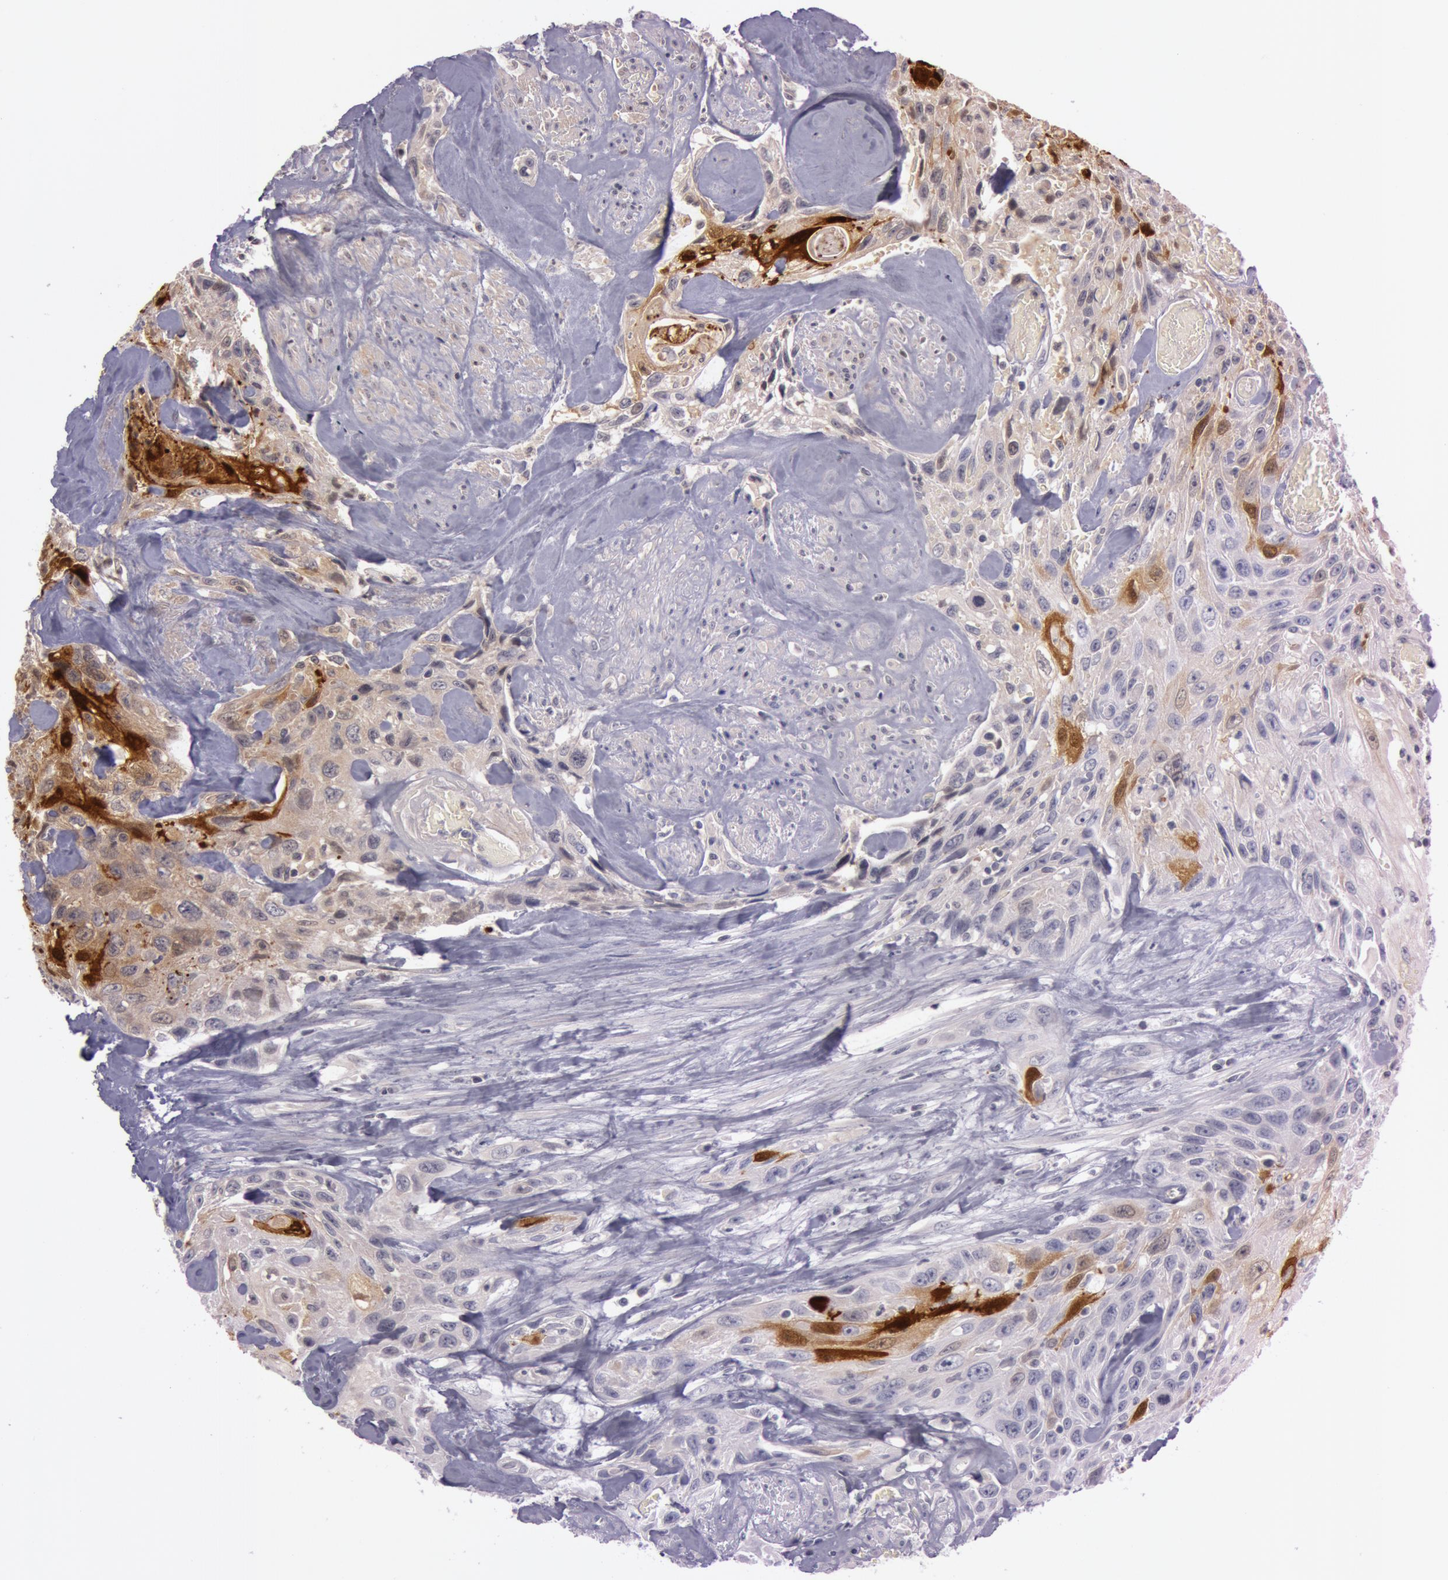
{"staining": {"intensity": "moderate", "quantity": "25%-75%", "location": "cytoplasmic/membranous"}, "tissue": "urothelial cancer", "cell_type": "Tumor cells", "image_type": "cancer", "snomed": [{"axis": "morphology", "description": "Urothelial carcinoma, High grade"}, {"axis": "topography", "description": "Urinary bladder"}], "caption": "DAB immunohistochemical staining of human urothelial carcinoma (high-grade) displays moderate cytoplasmic/membranous protein expression in about 25%-75% of tumor cells.", "gene": "S100A7", "patient": {"sex": "female", "age": 84}}